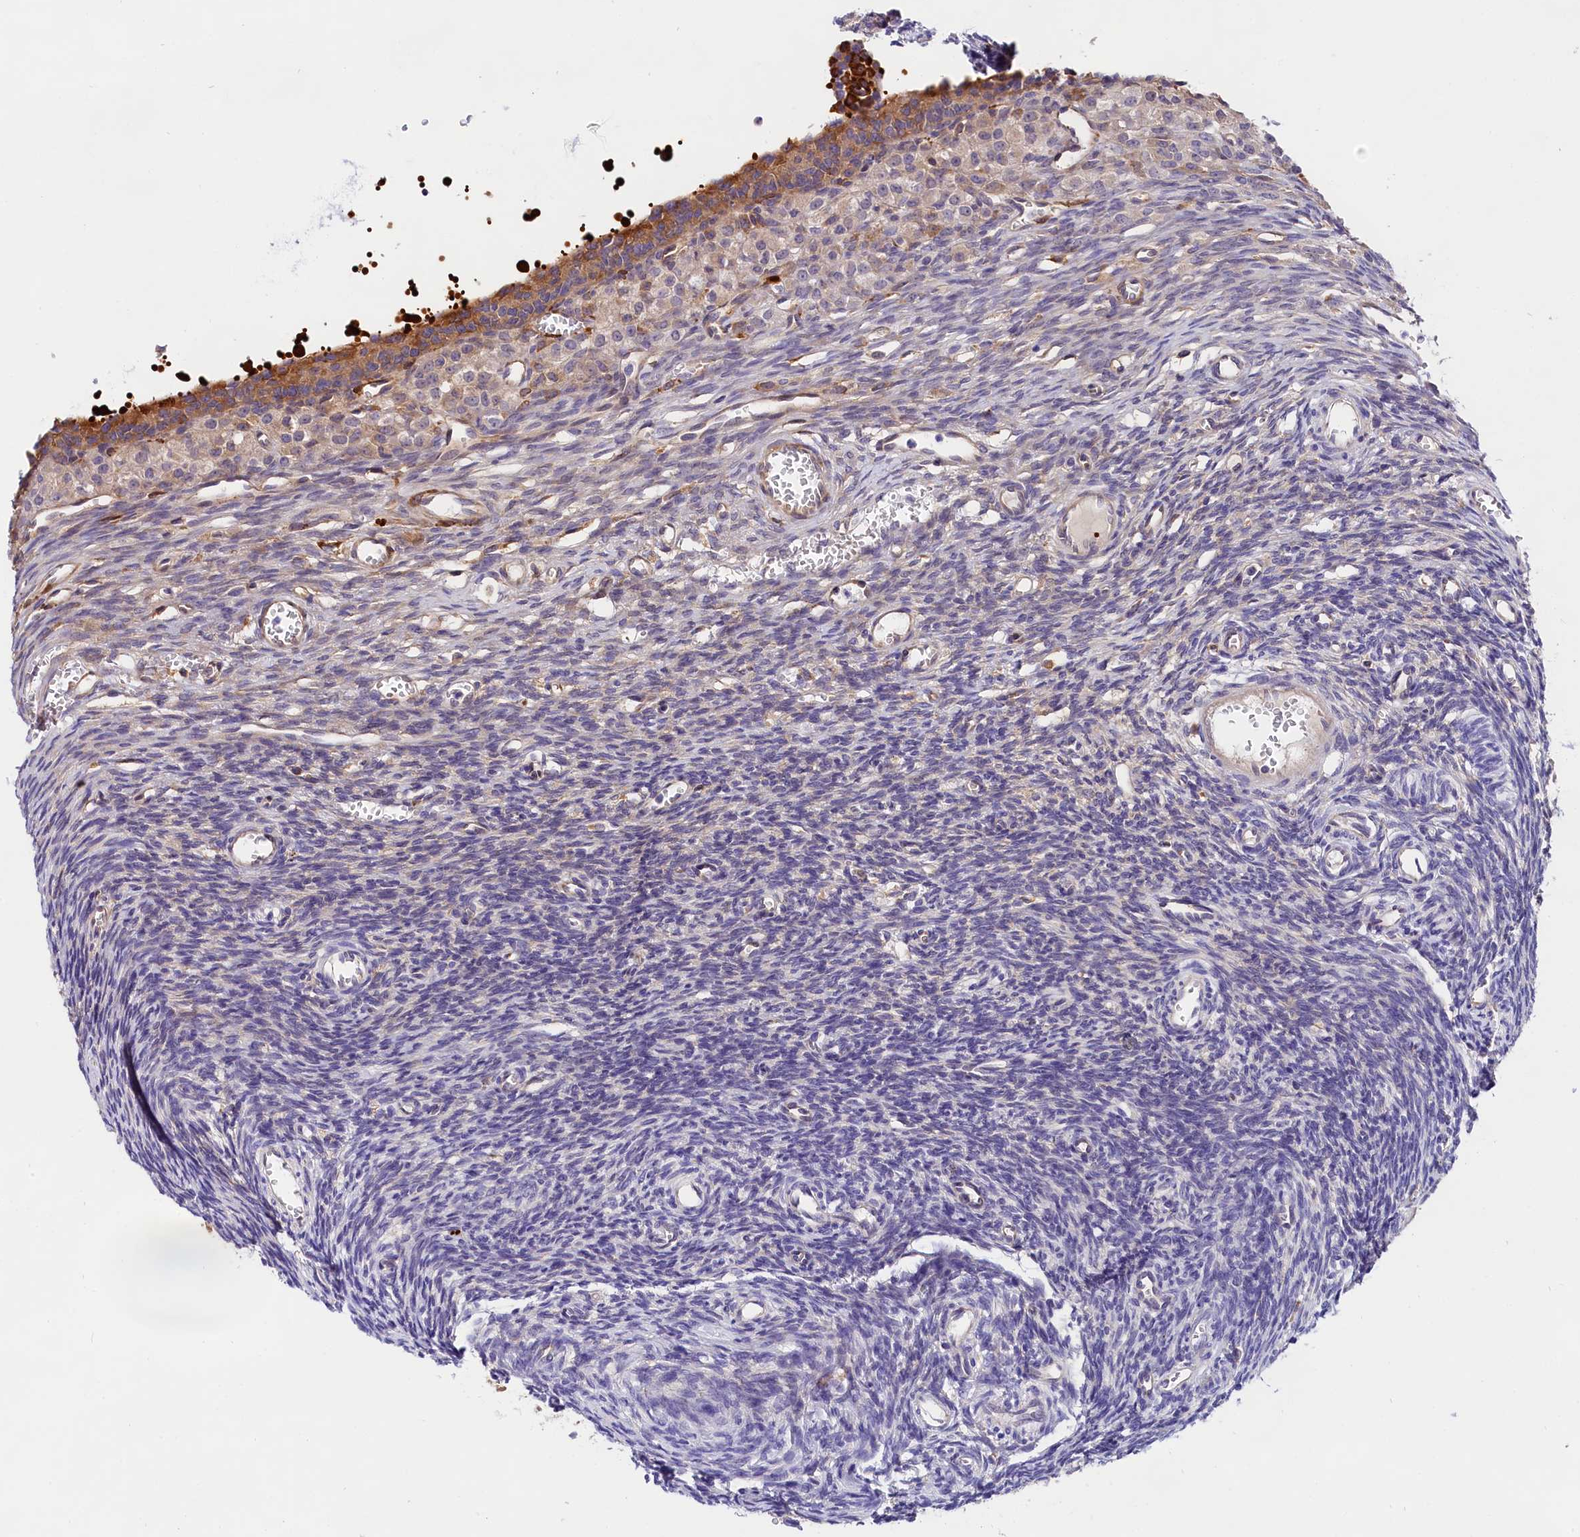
{"staining": {"intensity": "negative", "quantity": "none", "location": "none"}, "tissue": "ovary", "cell_type": "Ovarian stroma cells", "image_type": "normal", "snomed": [{"axis": "morphology", "description": "Normal tissue, NOS"}, {"axis": "topography", "description": "Ovary"}], "caption": "There is no significant expression in ovarian stroma cells of ovary. (DAB (3,3'-diaminobenzidine) IHC visualized using brightfield microscopy, high magnification).", "gene": "OAS3", "patient": {"sex": "female", "age": 39}}